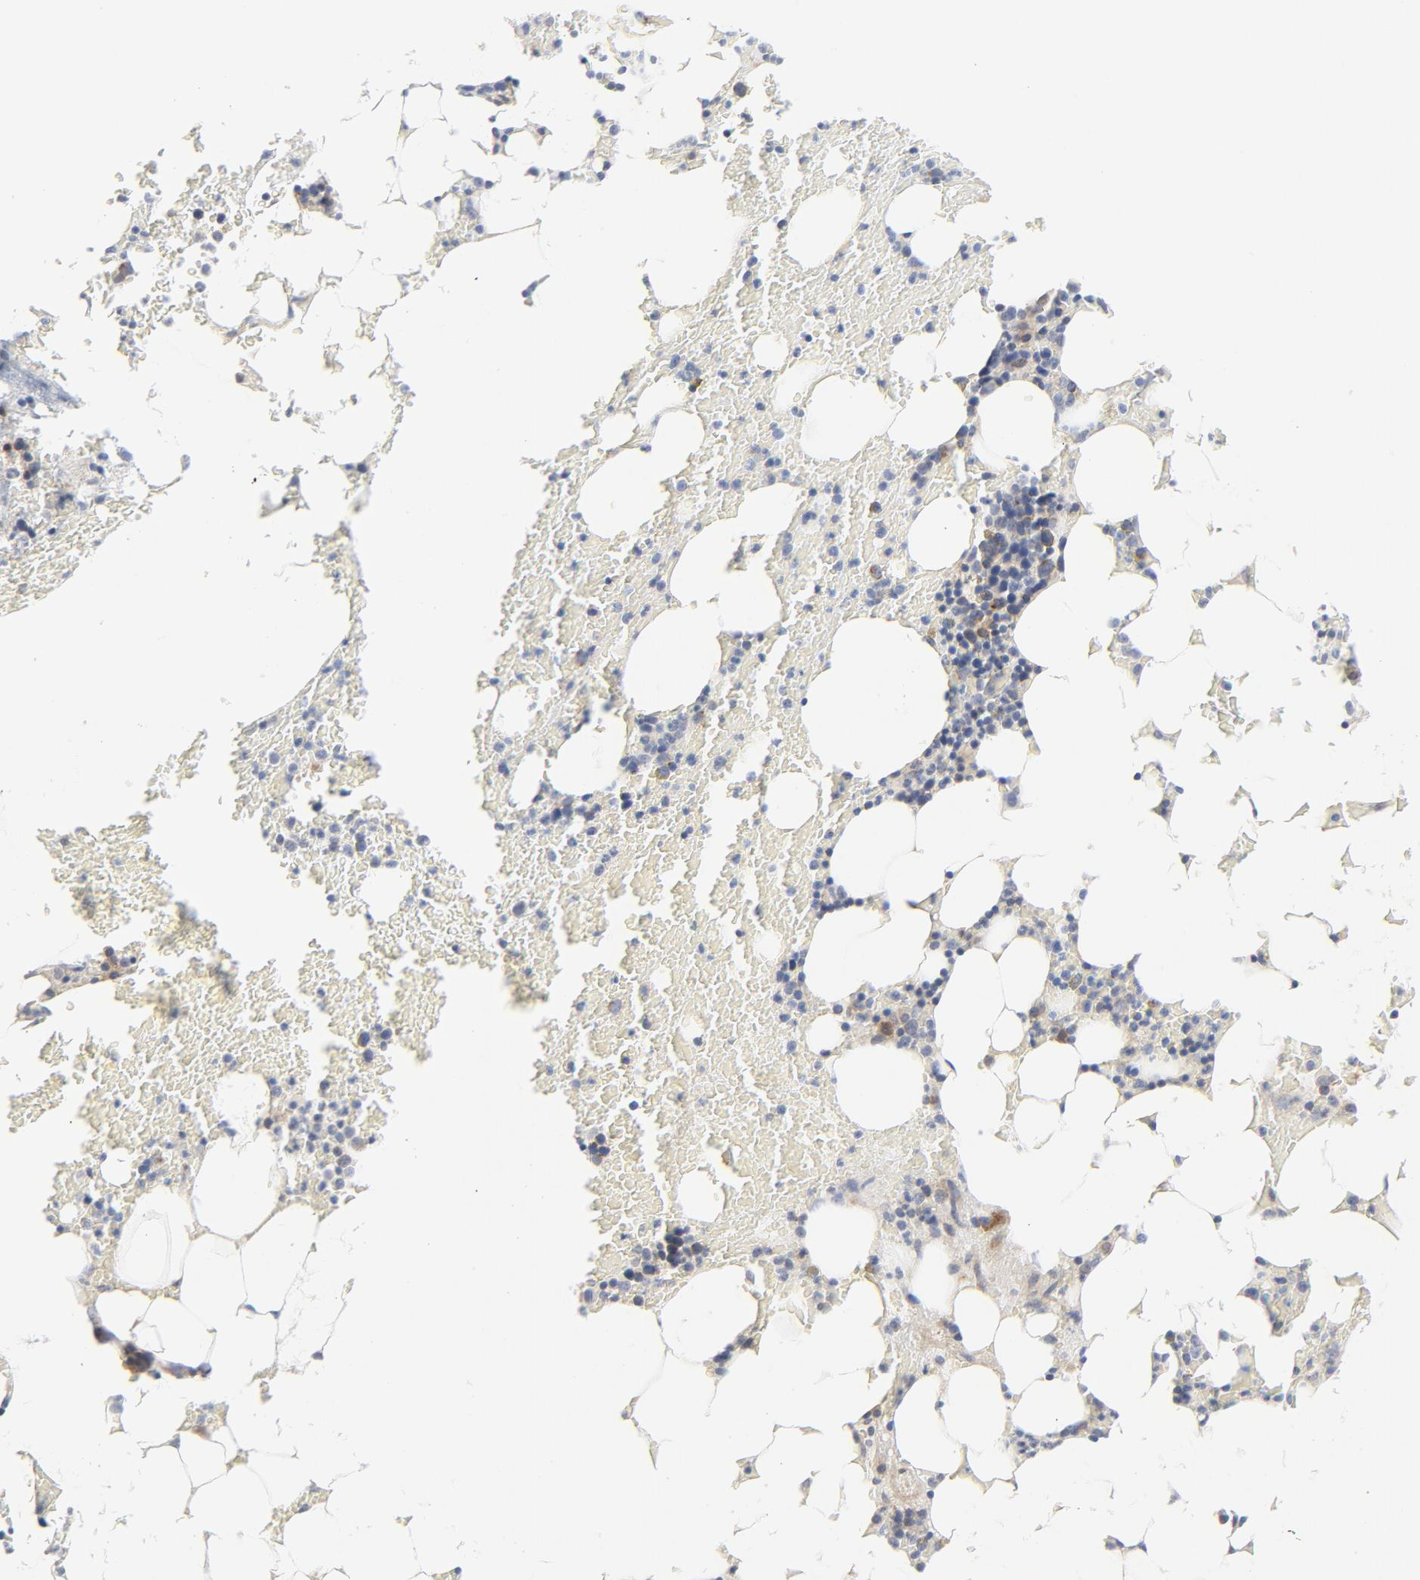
{"staining": {"intensity": "moderate", "quantity": "25%-75%", "location": "cytoplasmic/membranous"}, "tissue": "bone marrow", "cell_type": "Hematopoietic cells", "image_type": "normal", "snomed": [{"axis": "morphology", "description": "Normal tissue, NOS"}, {"axis": "topography", "description": "Bone marrow"}], "caption": "Immunohistochemical staining of normal bone marrow shows 25%-75% levels of moderate cytoplasmic/membranous protein expression in approximately 25%-75% of hematopoietic cells. The staining was performed using DAB to visualize the protein expression in brown, while the nuclei were stained in blue with hematoxylin (Magnification: 20x).", "gene": "BAD", "patient": {"sex": "female", "age": 73}}